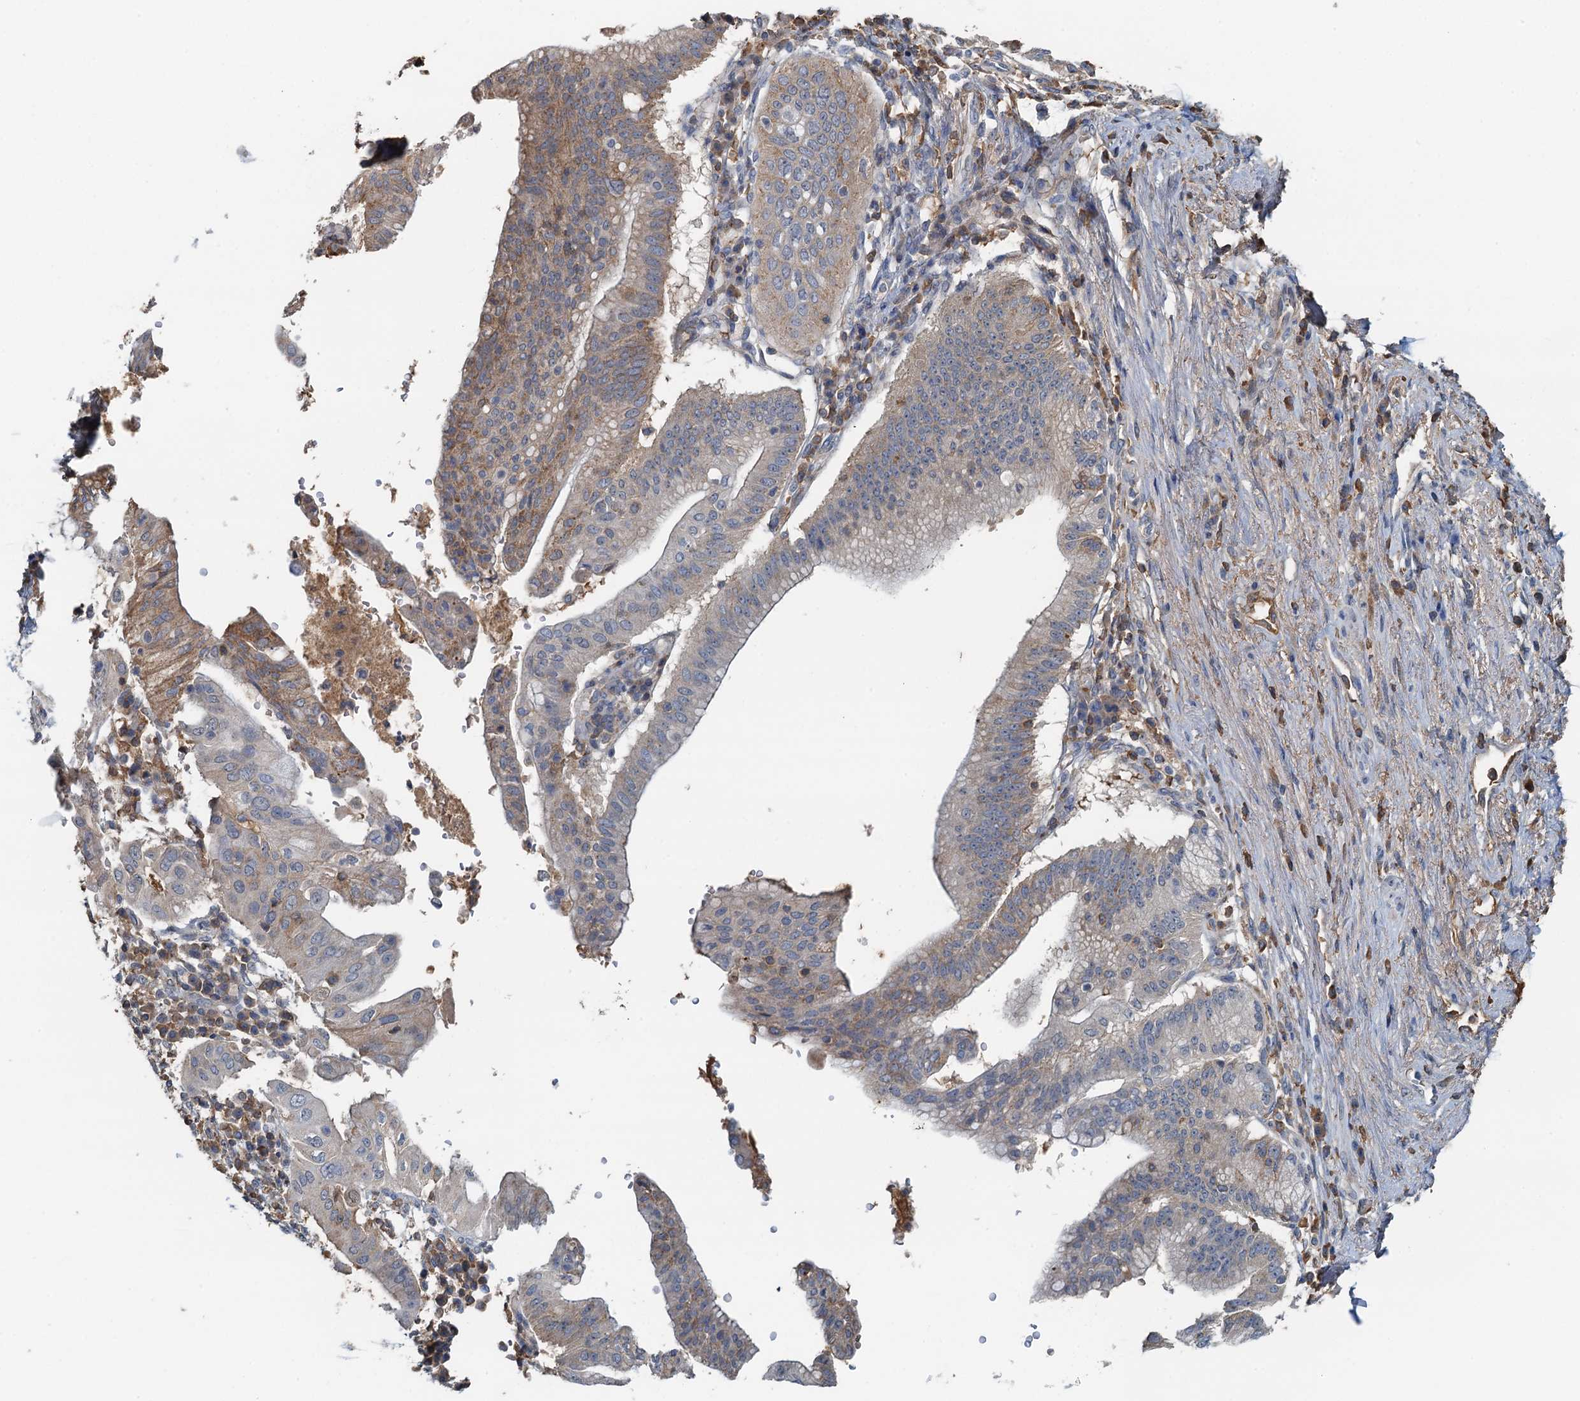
{"staining": {"intensity": "weak", "quantity": "<25%", "location": "cytoplasmic/membranous"}, "tissue": "pancreatic cancer", "cell_type": "Tumor cells", "image_type": "cancer", "snomed": [{"axis": "morphology", "description": "Adenocarcinoma, NOS"}, {"axis": "topography", "description": "Pancreas"}], "caption": "The immunohistochemistry micrograph has no significant staining in tumor cells of pancreatic cancer (adenocarcinoma) tissue.", "gene": "LSM14B", "patient": {"sex": "male", "age": 68}}